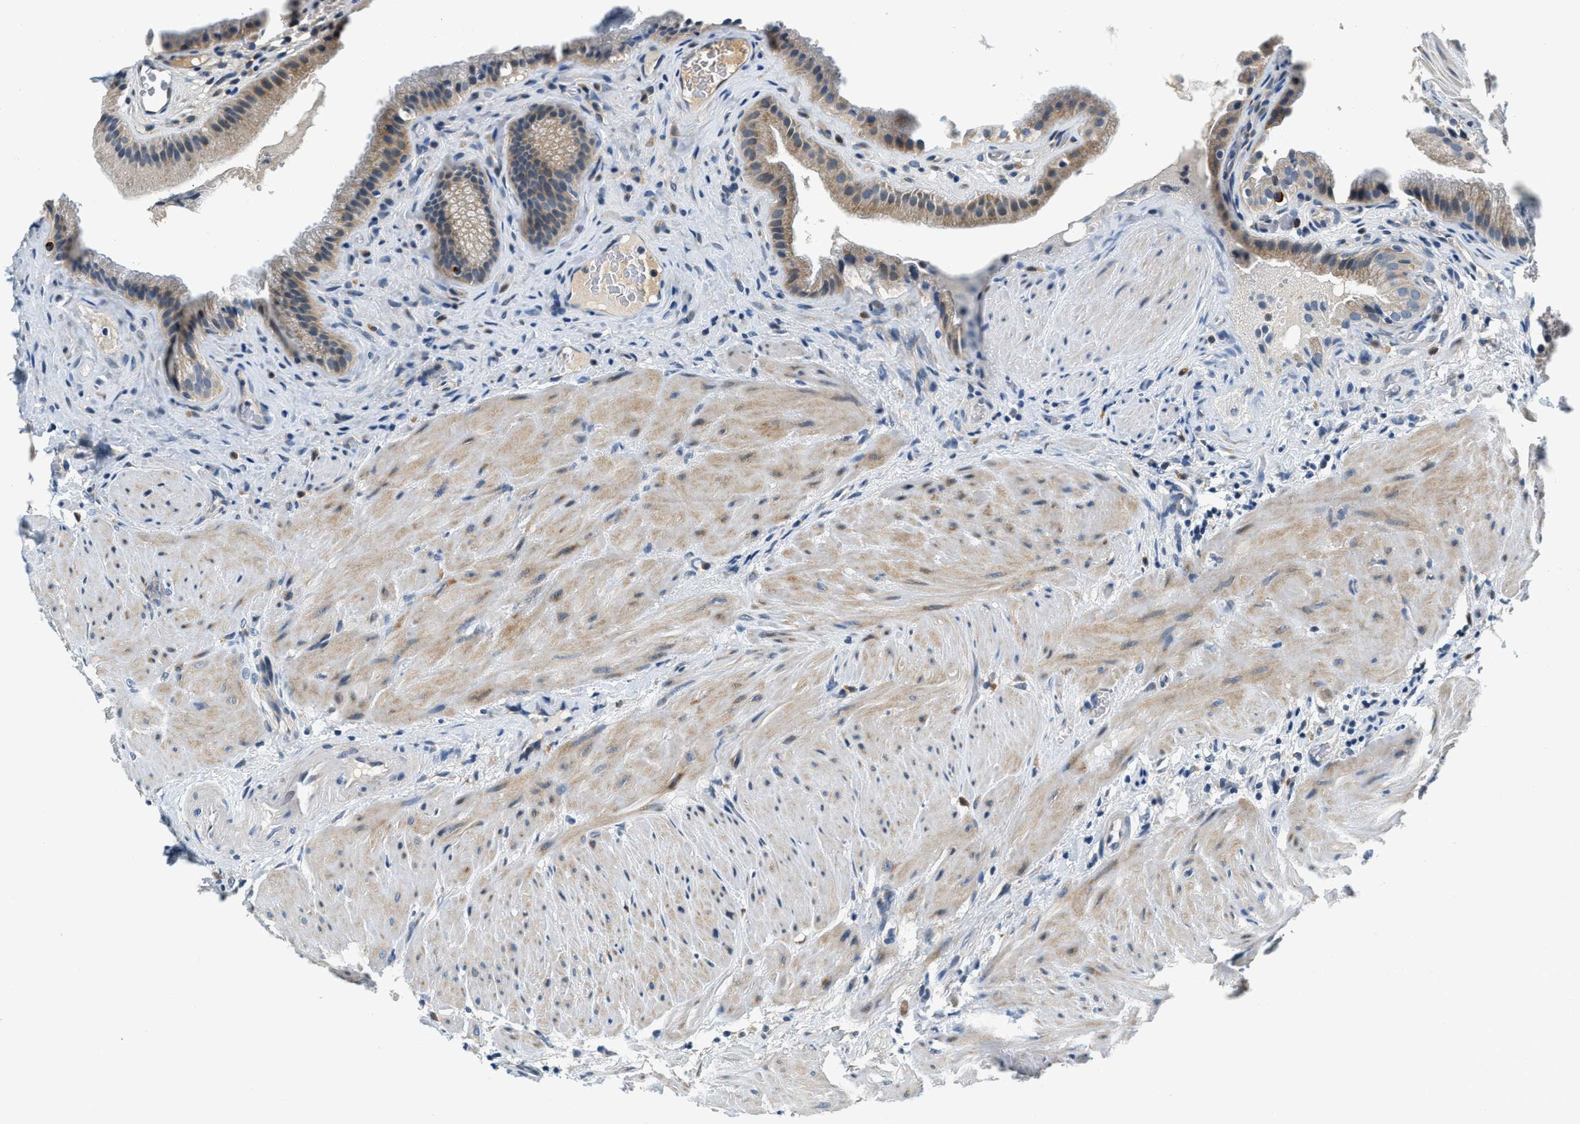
{"staining": {"intensity": "weak", "quantity": ">75%", "location": "cytoplasmic/membranous"}, "tissue": "gallbladder", "cell_type": "Glandular cells", "image_type": "normal", "snomed": [{"axis": "morphology", "description": "Normal tissue, NOS"}, {"axis": "topography", "description": "Gallbladder"}], "caption": "Glandular cells display low levels of weak cytoplasmic/membranous expression in approximately >75% of cells in unremarkable gallbladder.", "gene": "YAE1", "patient": {"sex": "male", "age": 49}}